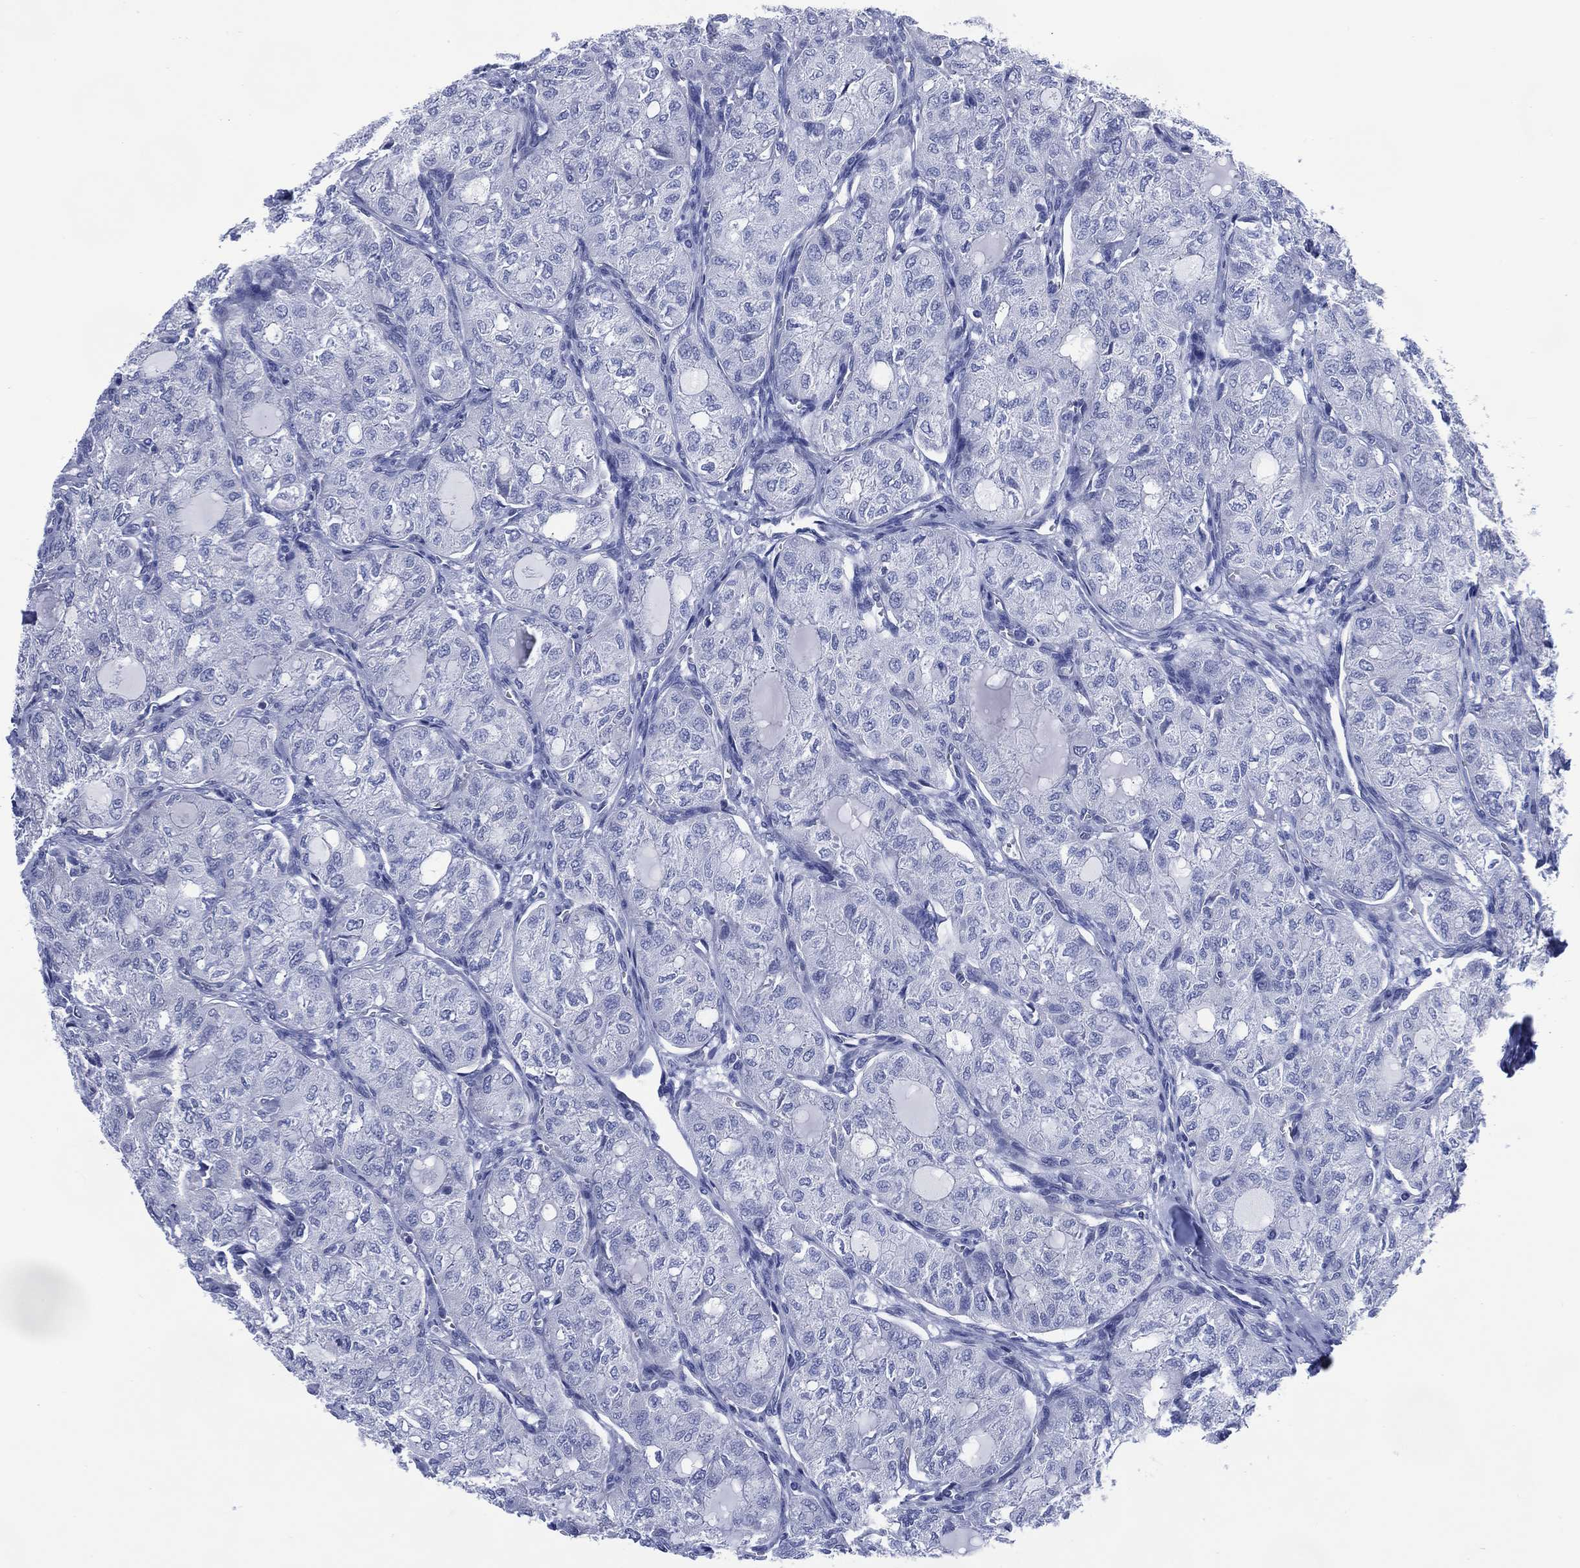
{"staining": {"intensity": "negative", "quantity": "none", "location": "none"}, "tissue": "thyroid cancer", "cell_type": "Tumor cells", "image_type": "cancer", "snomed": [{"axis": "morphology", "description": "Follicular adenoma carcinoma, NOS"}, {"axis": "topography", "description": "Thyroid gland"}], "caption": "Immunohistochemistry photomicrograph of neoplastic tissue: human thyroid cancer stained with DAB demonstrates no significant protein staining in tumor cells.", "gene": "DDI1", "patient": {"sex": "male", "age": 75}}